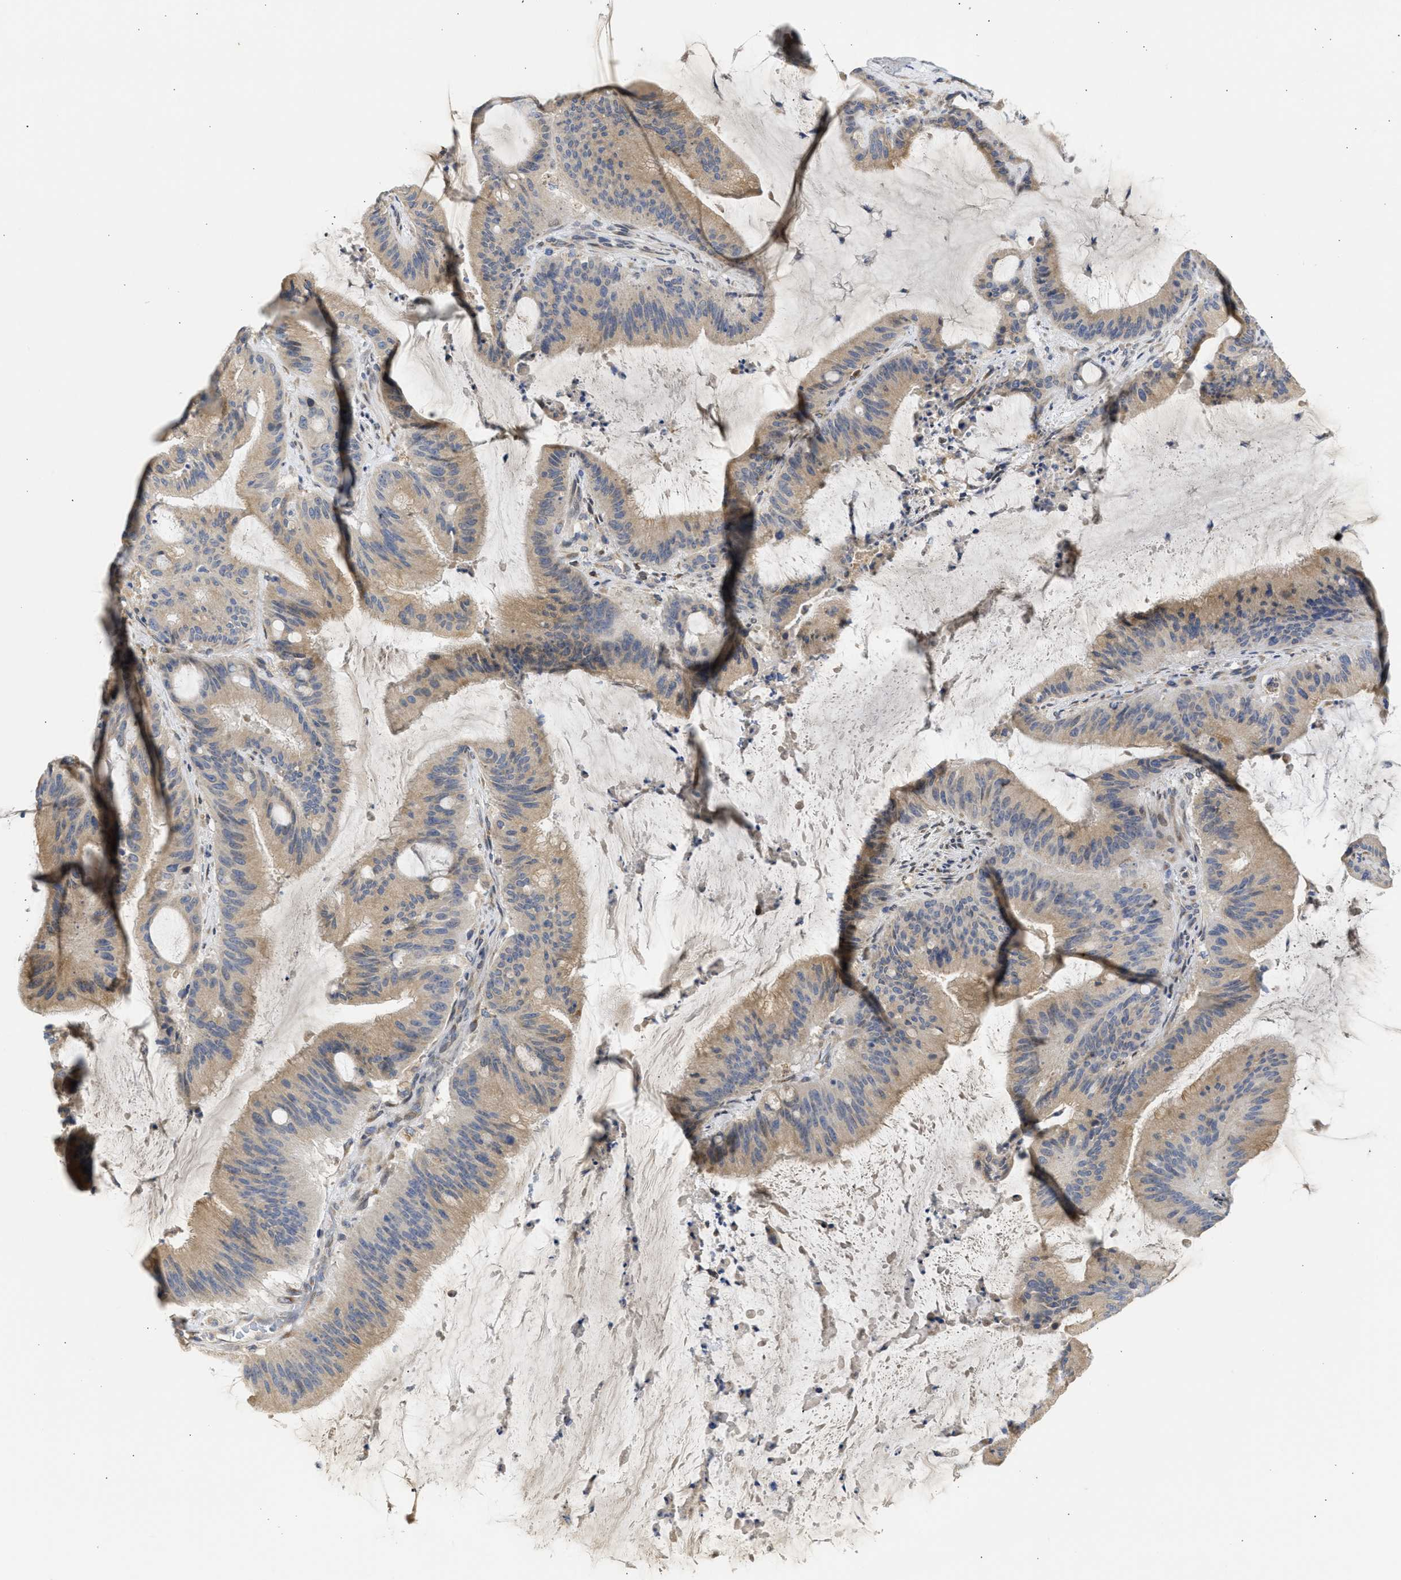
{"staining": {"intensity": "weak", "quantity": ">75%", "location": "cytoplasmic/membranous"}, "tissue": "liver cancer", "cell_type": "Tumor cells", "image_type": "cancer", "snomed": [{"axis": "morphology", "description": "Normal tissue, NOS"}, {"axis": "morphology", "description": "Cholangiocarcinoma"}, {"axis": "topography", "description": "Liver"}, {"axis": "topography", "description": "Peripheral nerve tissue"}], "caption": "Immunohistochemical staining of human liver cancer exhibits low levels of weak cytoplasmic/membranous protein staining in approximately >75% of tumor cells. The staining is performed using DAB (3,3'-diaminobenzidine) brown chromogen to label protein expression. The nuclei are counter-stained blue using hematoxylin.", "gene": "TMED1", "patient": {"sex": "female", "age": 73}}